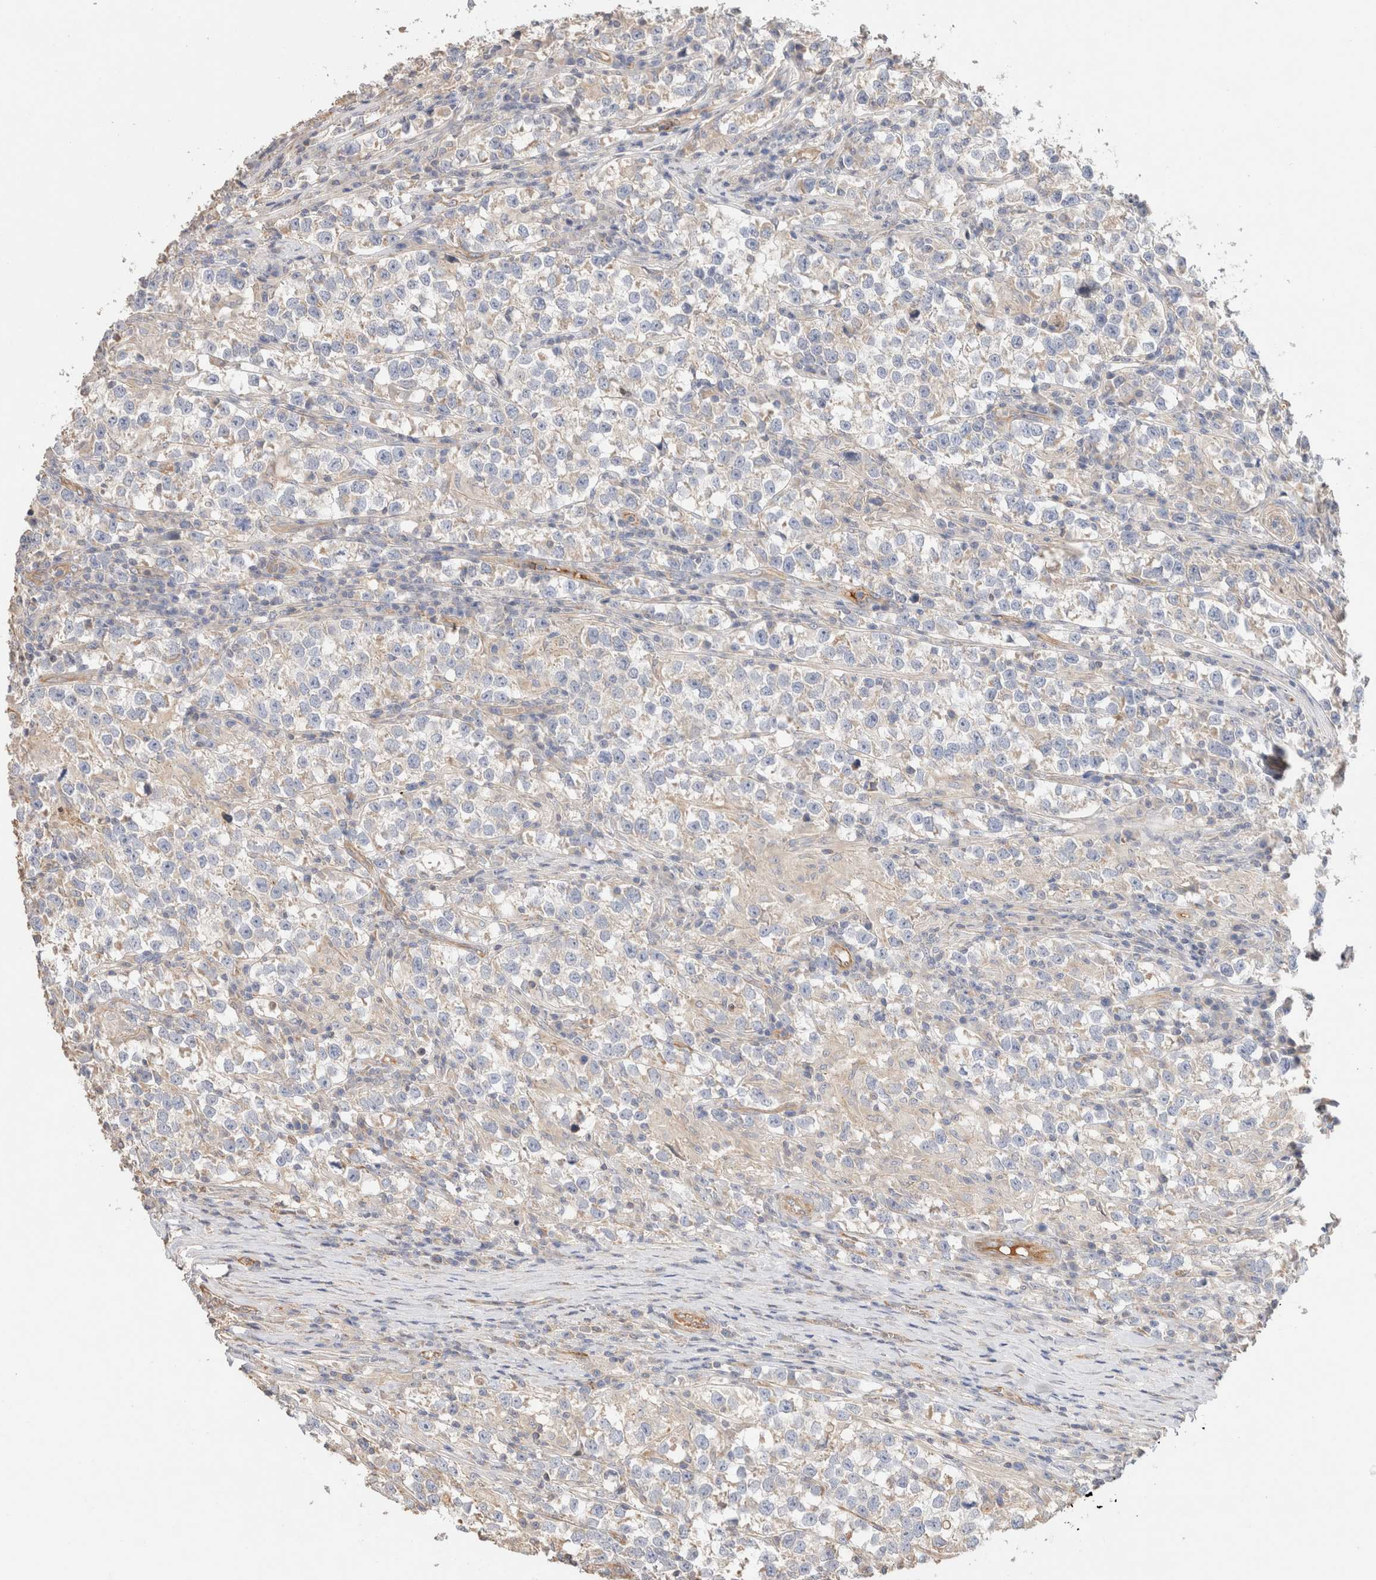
{"staining": {"intensity": "negative", "quantity": "none", "location": "none"}, "tissue": "testis cancer", "cell_type": "Tumor cells", "image_type": "cancer", "snomed": [{"axis": "morphology", "description": "Normal tissue, NOS"}, {"axis": "morphology", "description": "Seminoma, NOS"}, {"axis": "topography", "description": "Testis"}], "caption": "Tumor cells are negative for brown protein staining in testis seminoma.", "gene": "PROS1", "patient": {"sex": "male", "age": 43}}